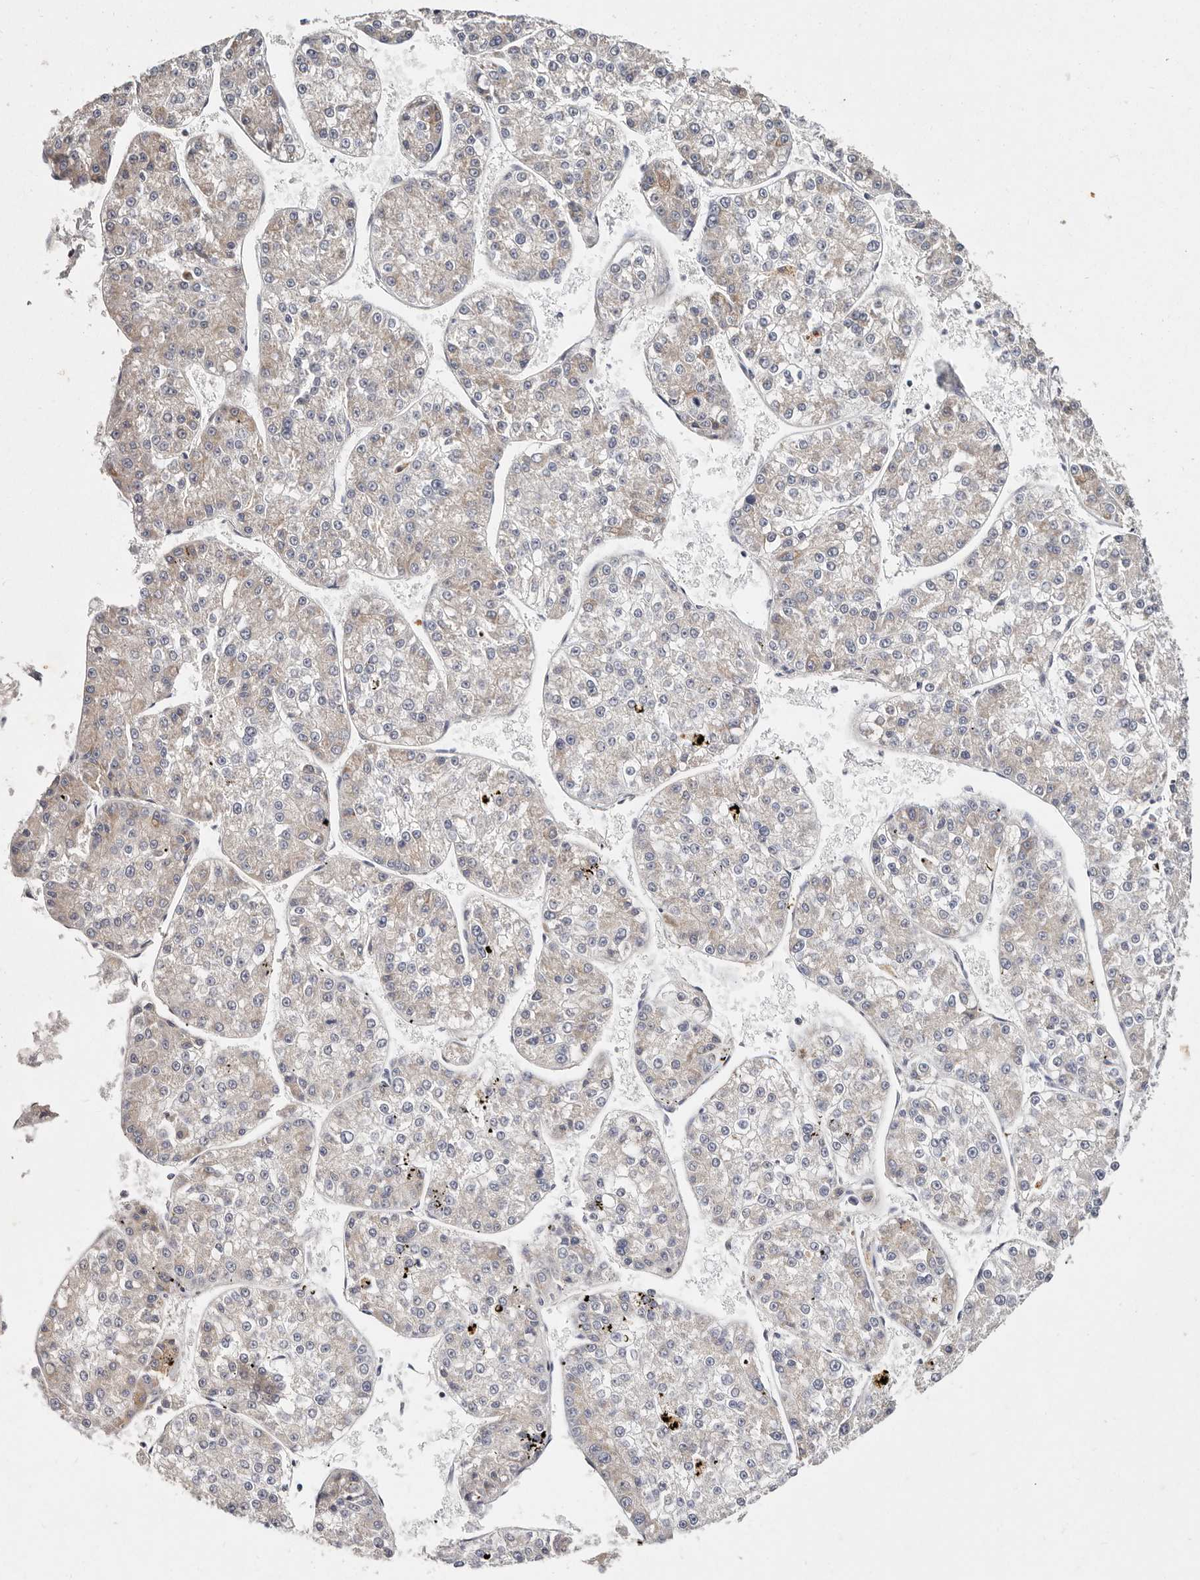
{"staining": {"intensity": "negative", "quantity": "none", "location": "none"}, "tissue": "liver cancer", "cell_type": "Tumor cells", "image_type": "cancer", "snomed": [{"axis": "morphology", "description": "Carcinoma, Hepatocellular, NOS"}, {"axis": "topography", "description": "Liver"}], "caption": "IHC of liver cancer (hepatocellular carcinoma) shows no expression in tumor cells.", "gene": "VIPAS39", "patient": {"sex": "female", "age": 73}}